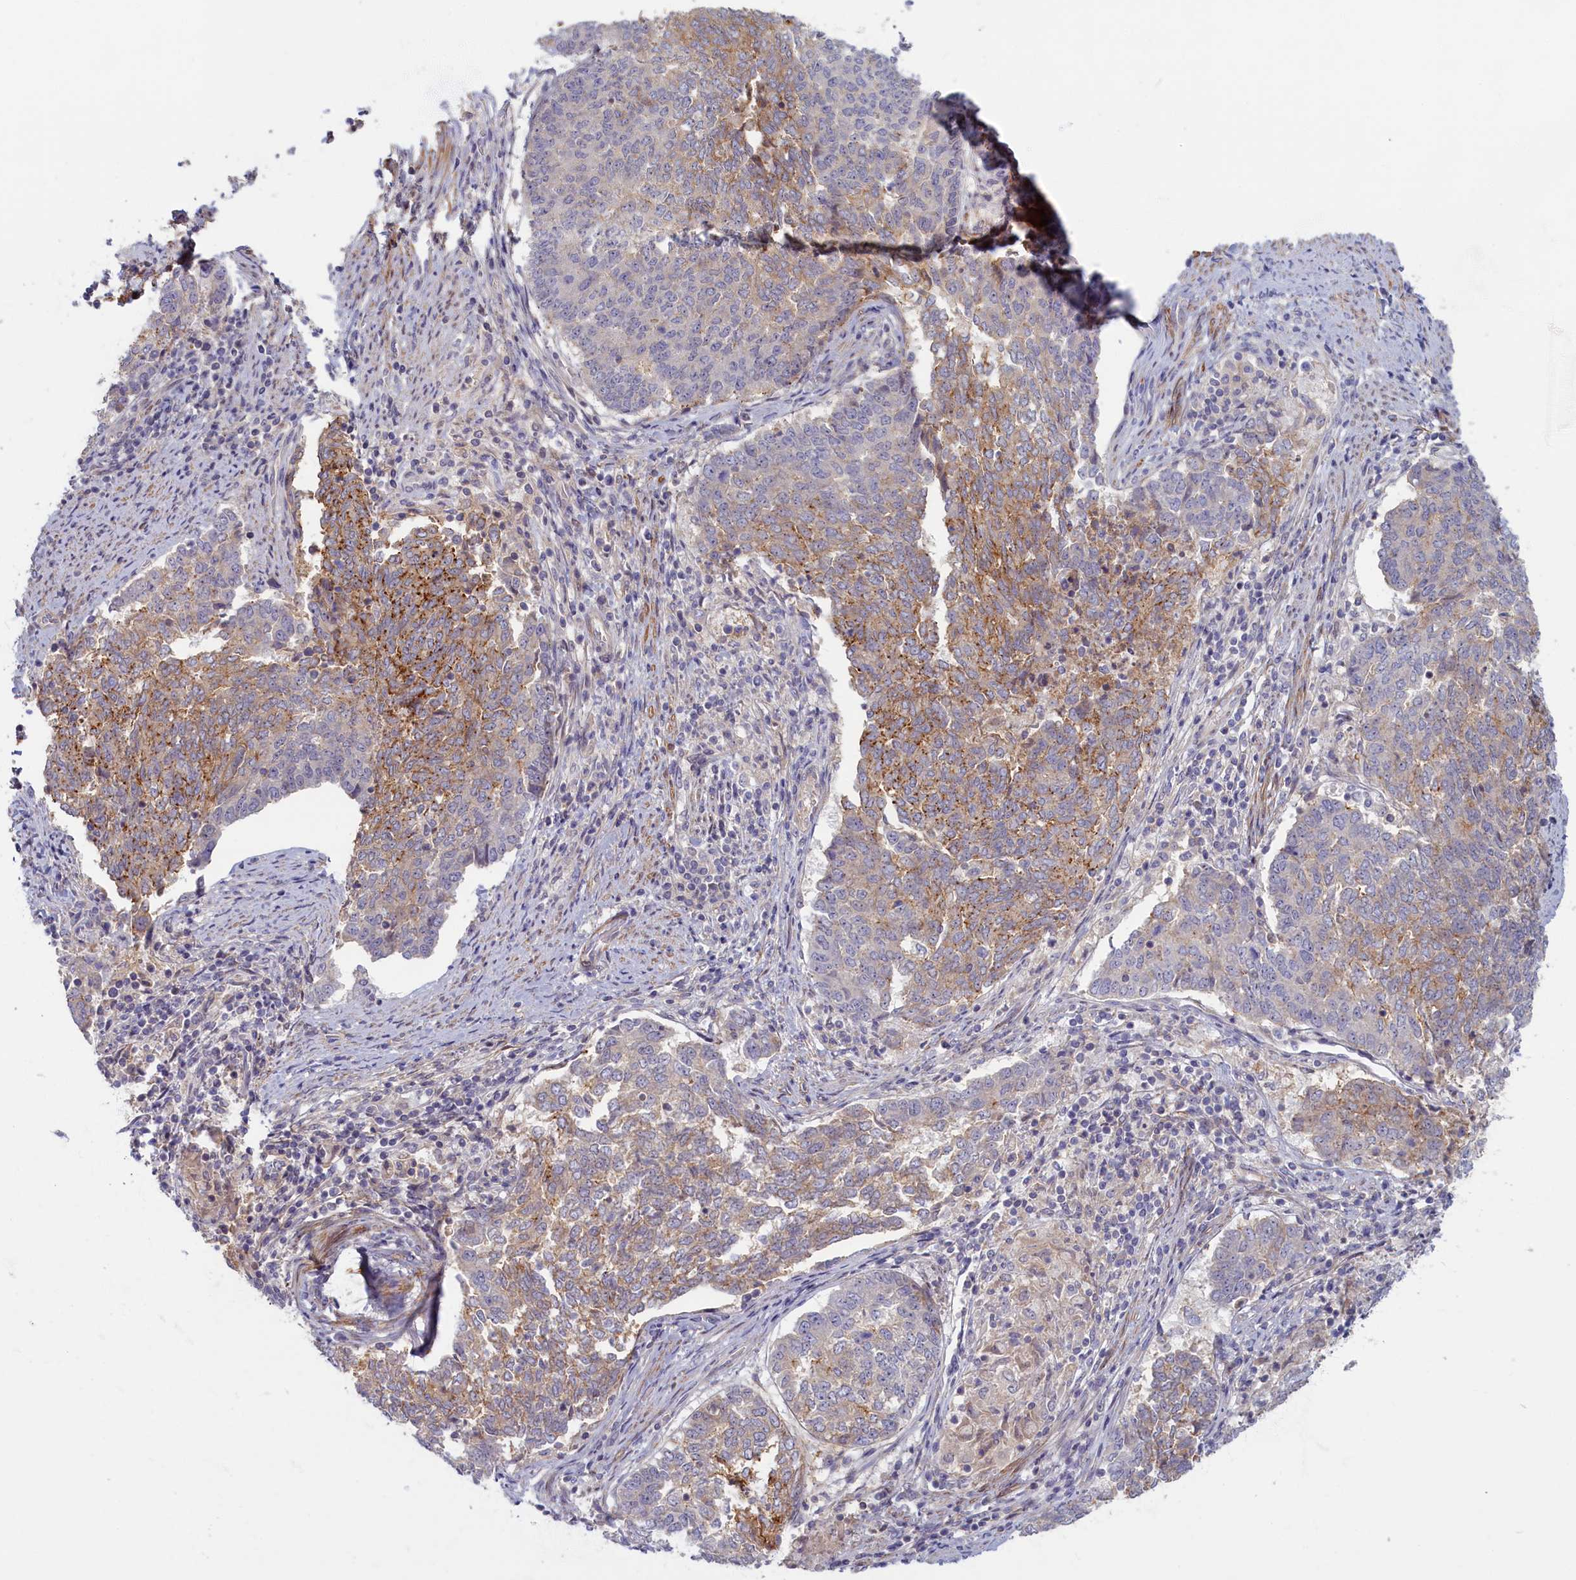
{"staining": {"intensity": "weak", "quantity": "25%-75%", "location": "cytoplasmic/membranous"}, "tissue": "endometrial cancer", "cell_type": "Tumor cells", "image_type": "cancer", "snomed": [{"axis": "morphology", "description": "Adenocarcinoma, NOS"}, {"axis": "topography", "description": "Endometrium"}], "caption": "A brown stain labels weak cytoplasmic/membranous positivity of a protein in human endometrial adenocarcinoma tumor cells.", "gene": "TRPM4", "patient": {"sex": "female", "age": 80}}